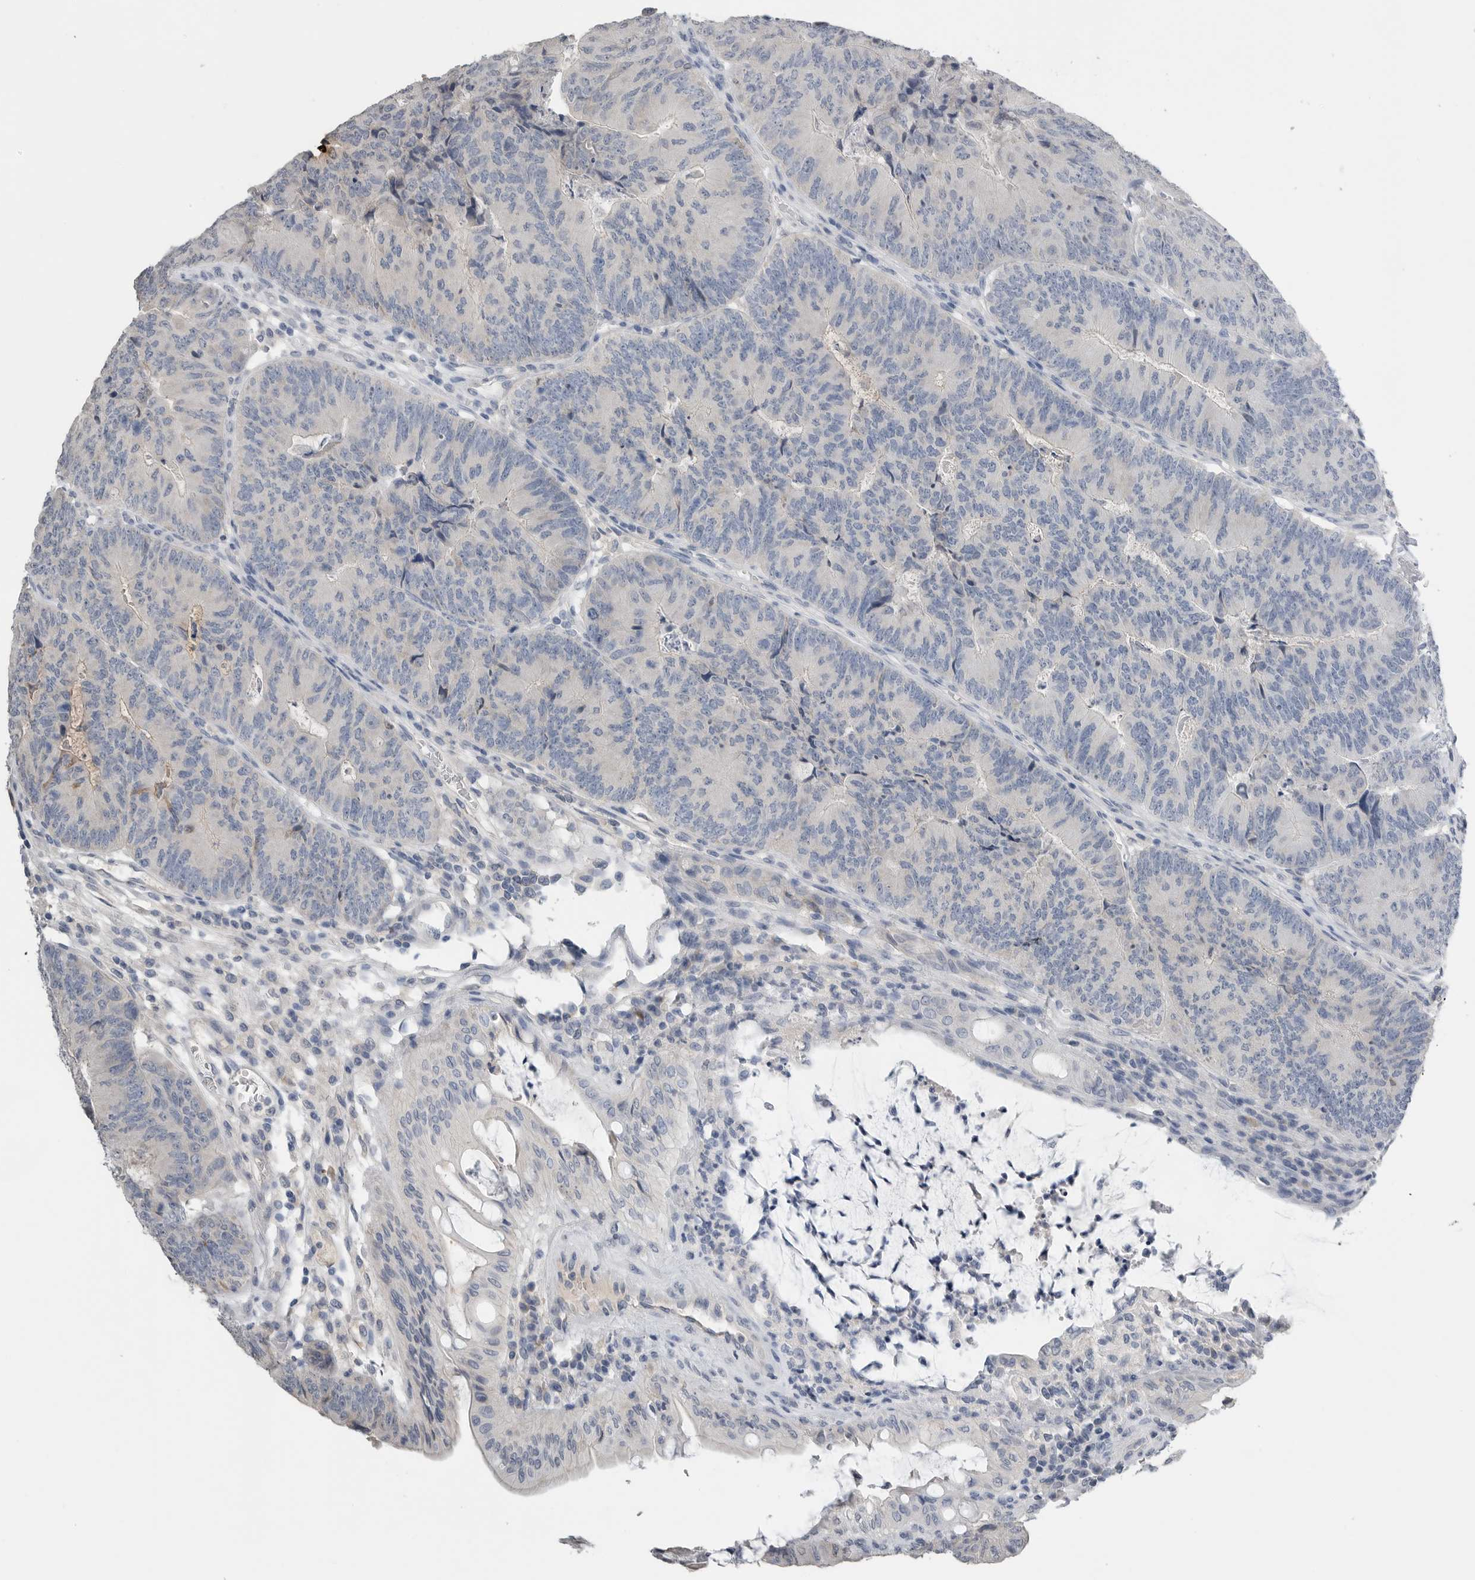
{"staining": {"intensity": "negative", "quantity": "none", "location": "none"}, "tissue": "colorectal cancer", "cell_type": "Tumor cells", "image_type": "cancer", "snomed": [{"axis": "morphology", "description": "Adenocarcinoma, NOS"}, {"axis": "topography", "description": "Colon"}], "caption": "Immunohistochemistry of human adenocarcinoma (colorectal) demonstrates no positivity in tumor cells. (Stains: DAB immunohistochemistry (IHC) with hematoxylin counter stain, Microscopy: brightfield microscopy at high magnification).", "gene": "FABP6", "patient": {"sex": "female", "age": 67}}